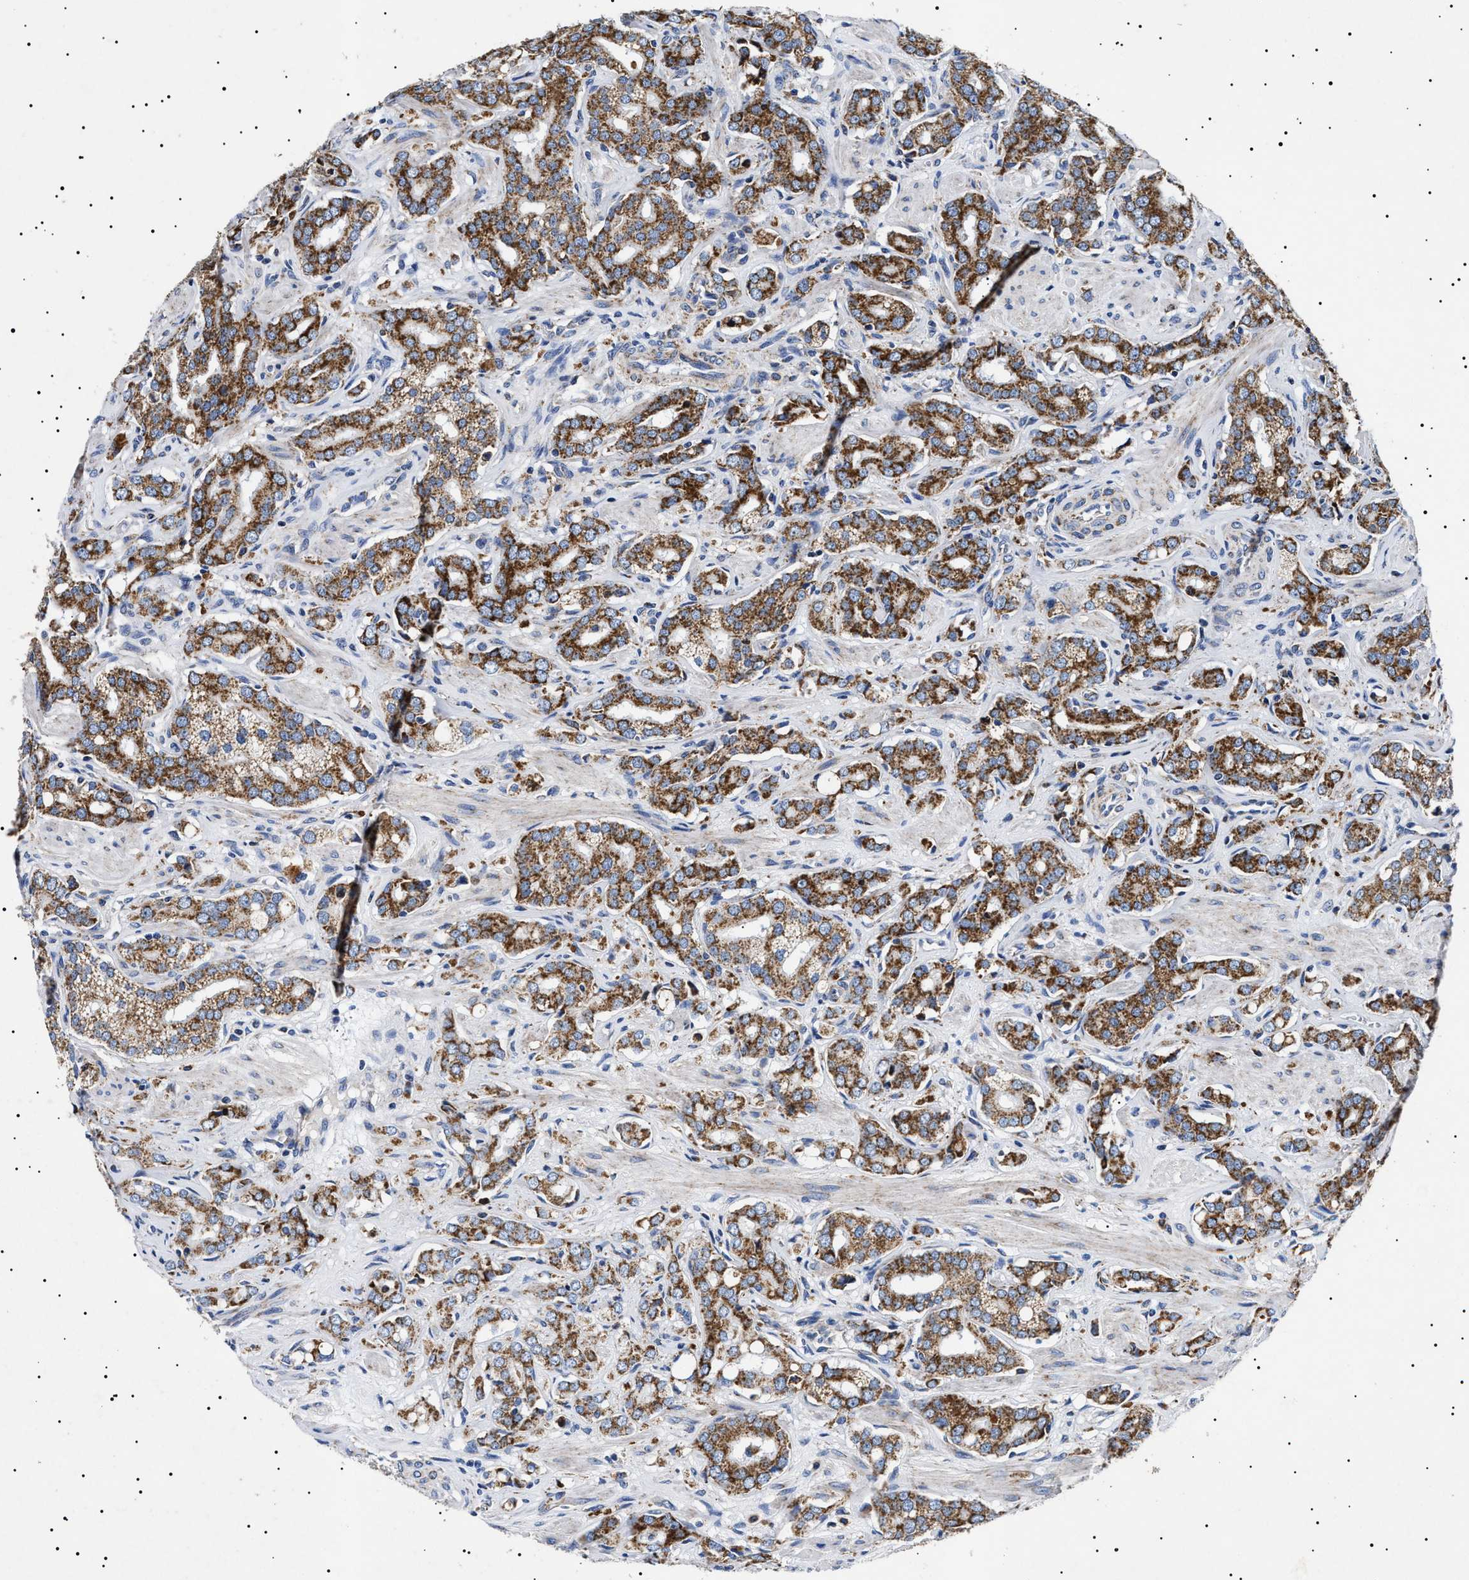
{"staining": {"intensity": "strong", "quantity": ">75%", "location": "cytoplasmic/membranous"}, "tissue": "prostate cancer", "cell_type": "Tumor cells", "image_type": "cancer", "snomed": [{"axis": "morphology", "description": "Adenocarcinoma, High grade"}, {"axis": "topography", "description": "Prostate"}], "caption": "This histopathology image reveals IHC staining of prostate cancer (high-grade adenocarcinoma), with high strong cytoplasmic/membranous positivity in approximately >75% of tumor cells.", "gene": "CHRDL2", "patient": {"sex": "male", "age": 52}}